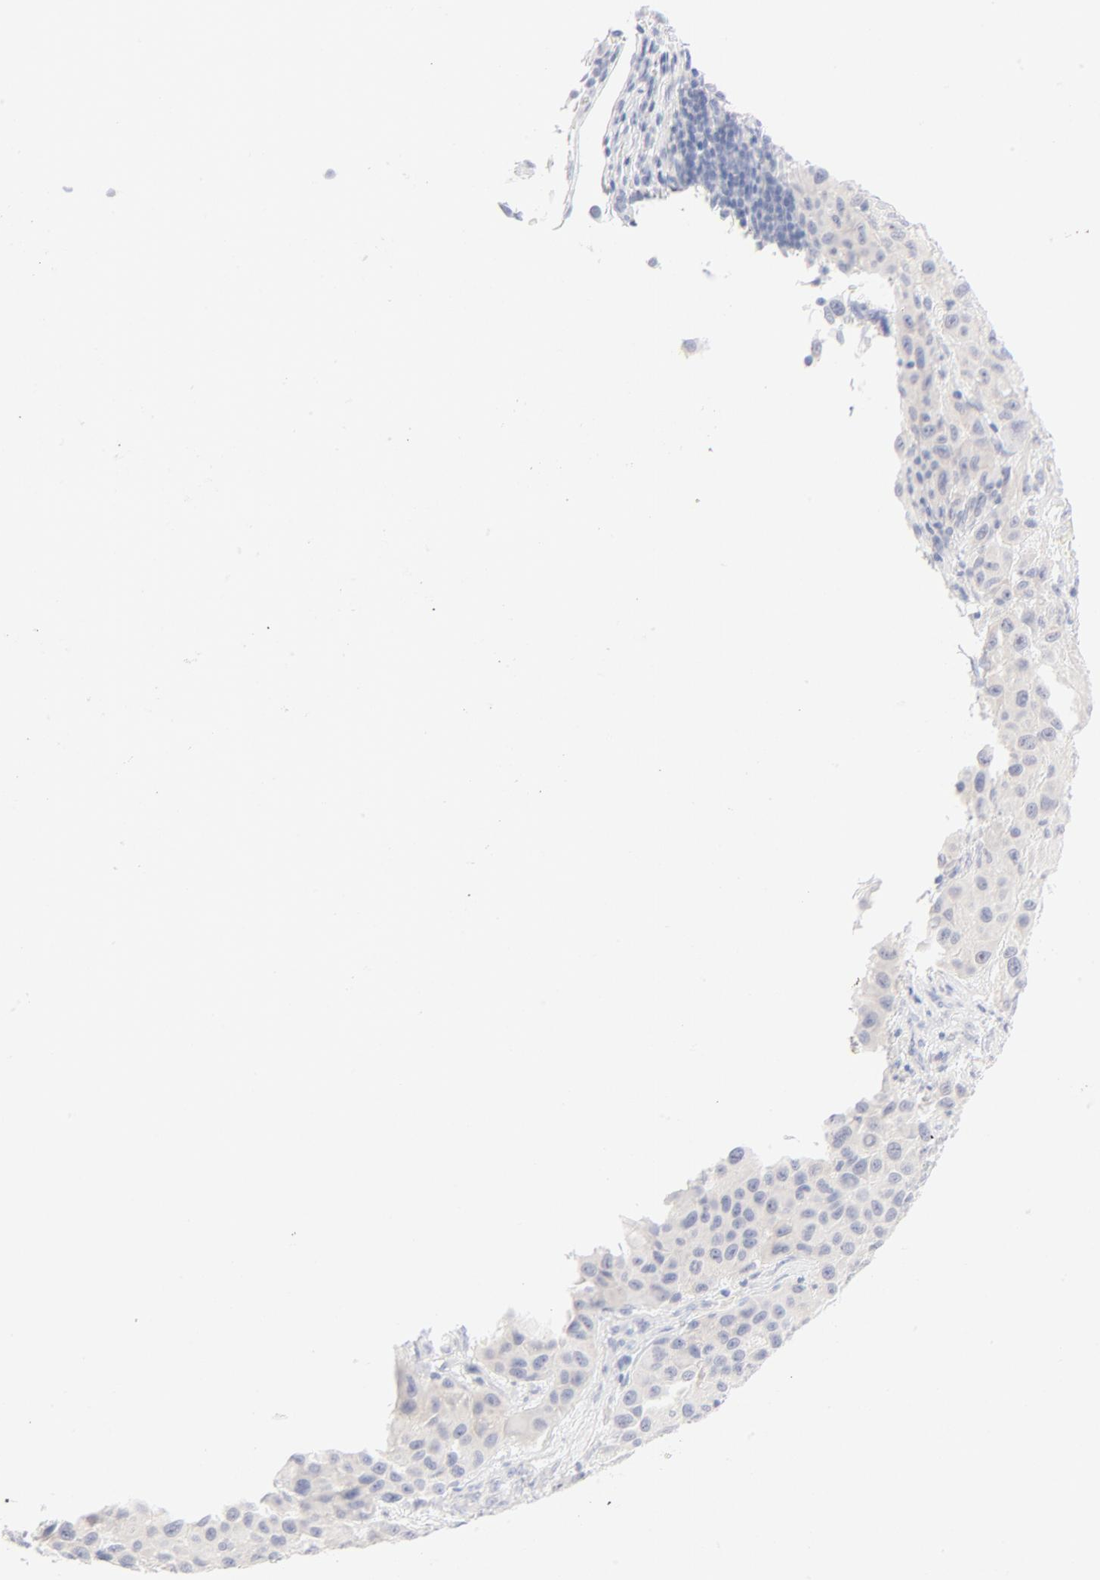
{"staining": {"intensity": "negative", "quantity": "none", "location": "none"}, "tissue": "melanoma", "cell_type": "Tumor cells", "image_type": "cancer", "snomed": [{"axis": "morphology", "description": "Malignant melanoma, Metastatic site"}, {"axis": "topography", "description": "Lymph node"}], "caption": "Immunohistochemistry micrograph of neoplastic tissue: malignant melanoma (metastatic site) stained with DAB exhibits no significant protein staining in tumor cells. (IHC, brightfield microscopy, high magnification).", "gene": "ONECUT1", "patient": {"sex": "male", "age": 61}}